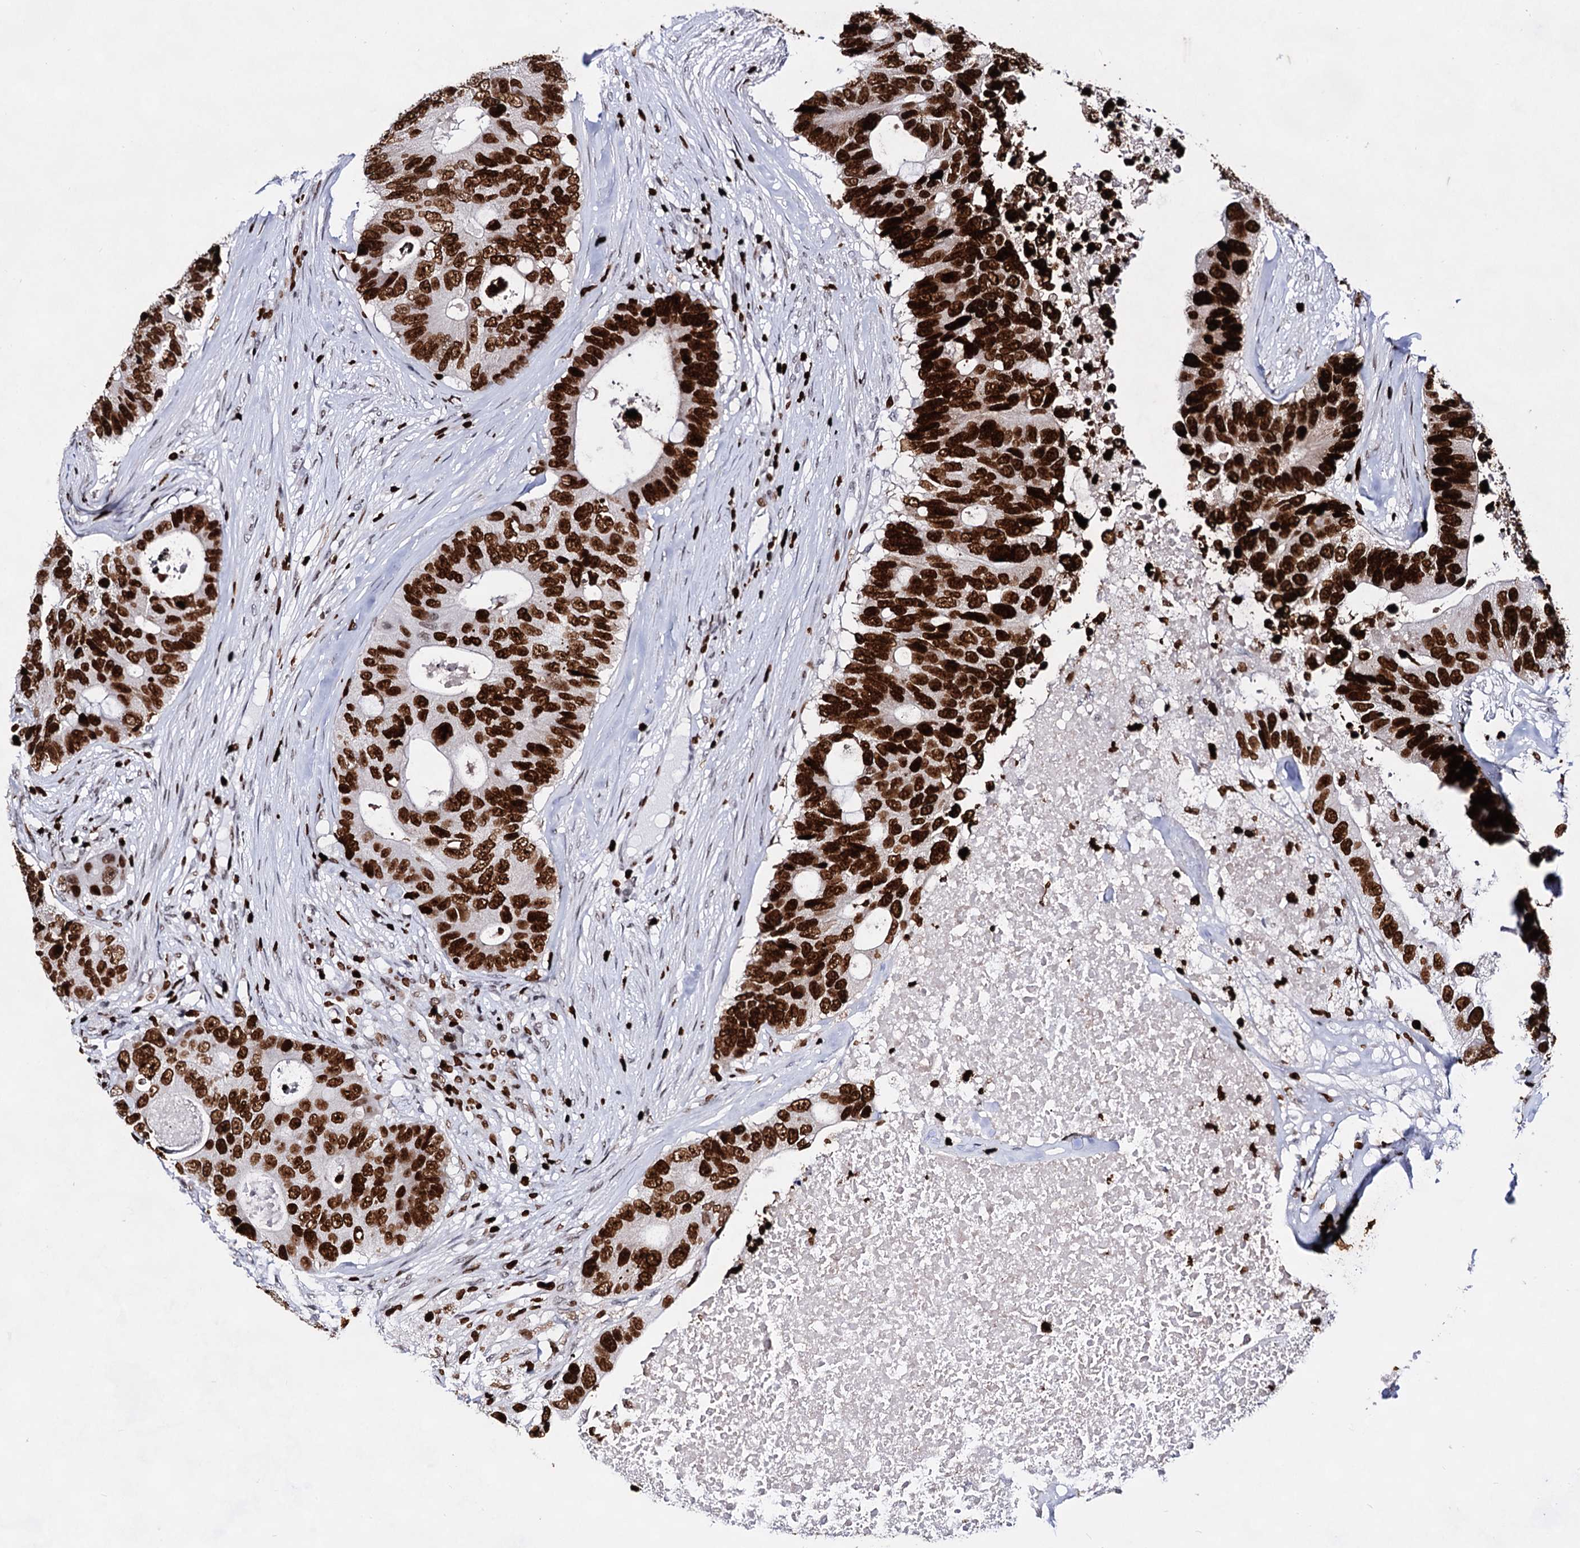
{"staining": {"intensity": "strong", "quantity": ">75%", "location": "nuclear"}, "tissue": "colorectal cancer", "cell_type": "Tumor cells", "image_type": "cancer", "snomed": [{"axis": "morphology", "description": "Adenocarcinoma, NOS"}, {"axis": "topography", "description": "Colon"}], "caption": "Immunohistochemical staining of colorectal cancer (adenocarcinoma) shows high levels of strong nuclear staining in approximately >75% of tumor cells. (Brightfield microscopy of DAB IHC at high magnification).", "gene": "HMGB2", "patient": {"sex": "male", "age": 71}}